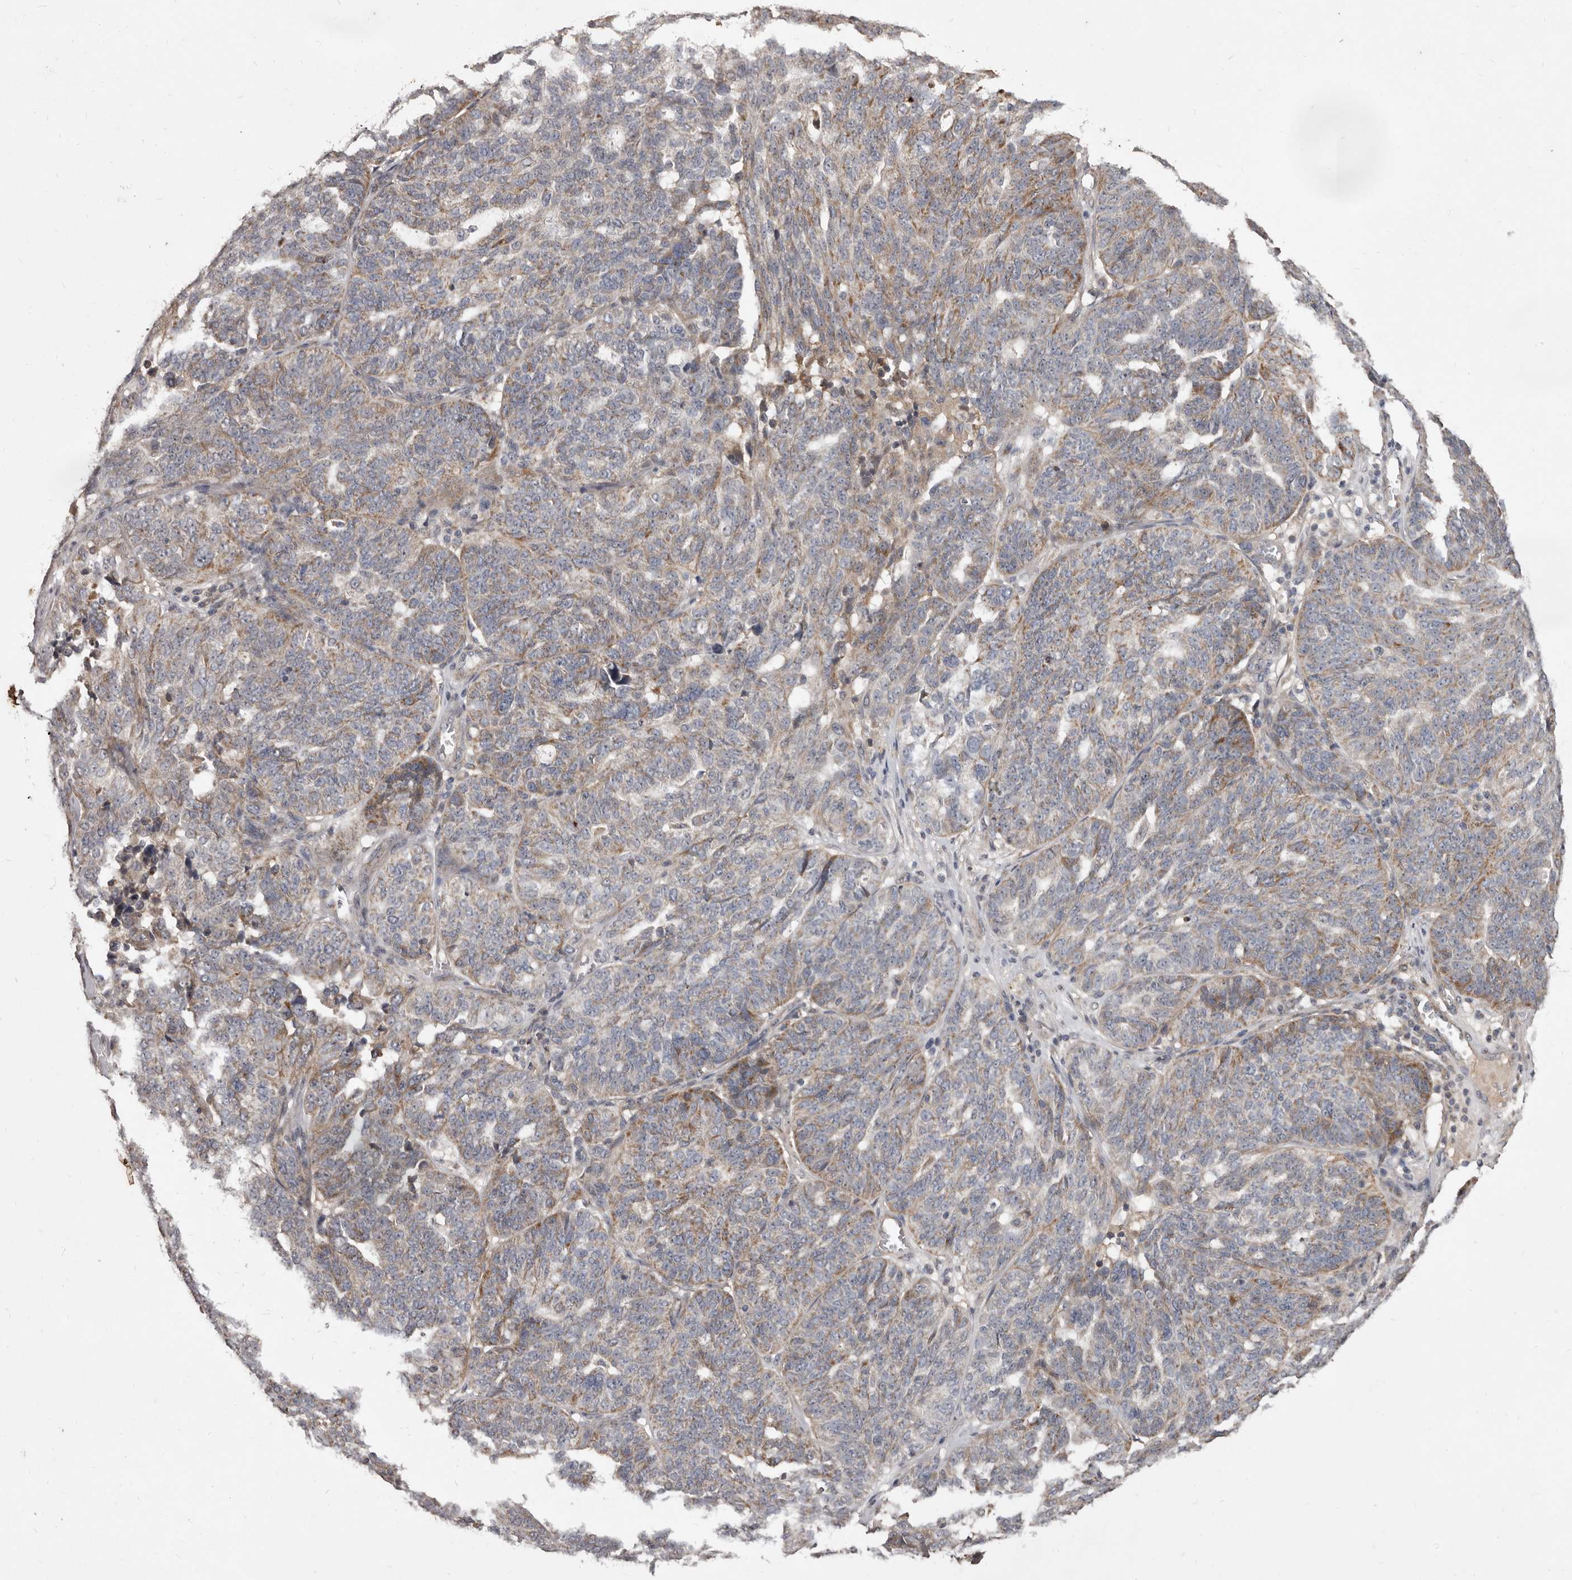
{"staining": {"intensity": "weak", "quantity": "25%-75%", "location": "cytoplasmic/membranous"}, "tissue": "ovarian cancer", "cell_type": "Tumor cells", "image_type": "cancer", "snomed": [{"axis": "morphology", "description": "Cystadenocarcinoma, serous, NOS"}, {"axis": "topography", "description": "Ovary"}], "caption": "Immunohistochemistry (DAB) staining of ovarian serous cystadenocarcinoma displays weak cytoplasmic/membranous protein expression in about 25%-75% of tumor cells.", "gene": "FLAD1", "patient": {"sex": "female", "age": 59}}